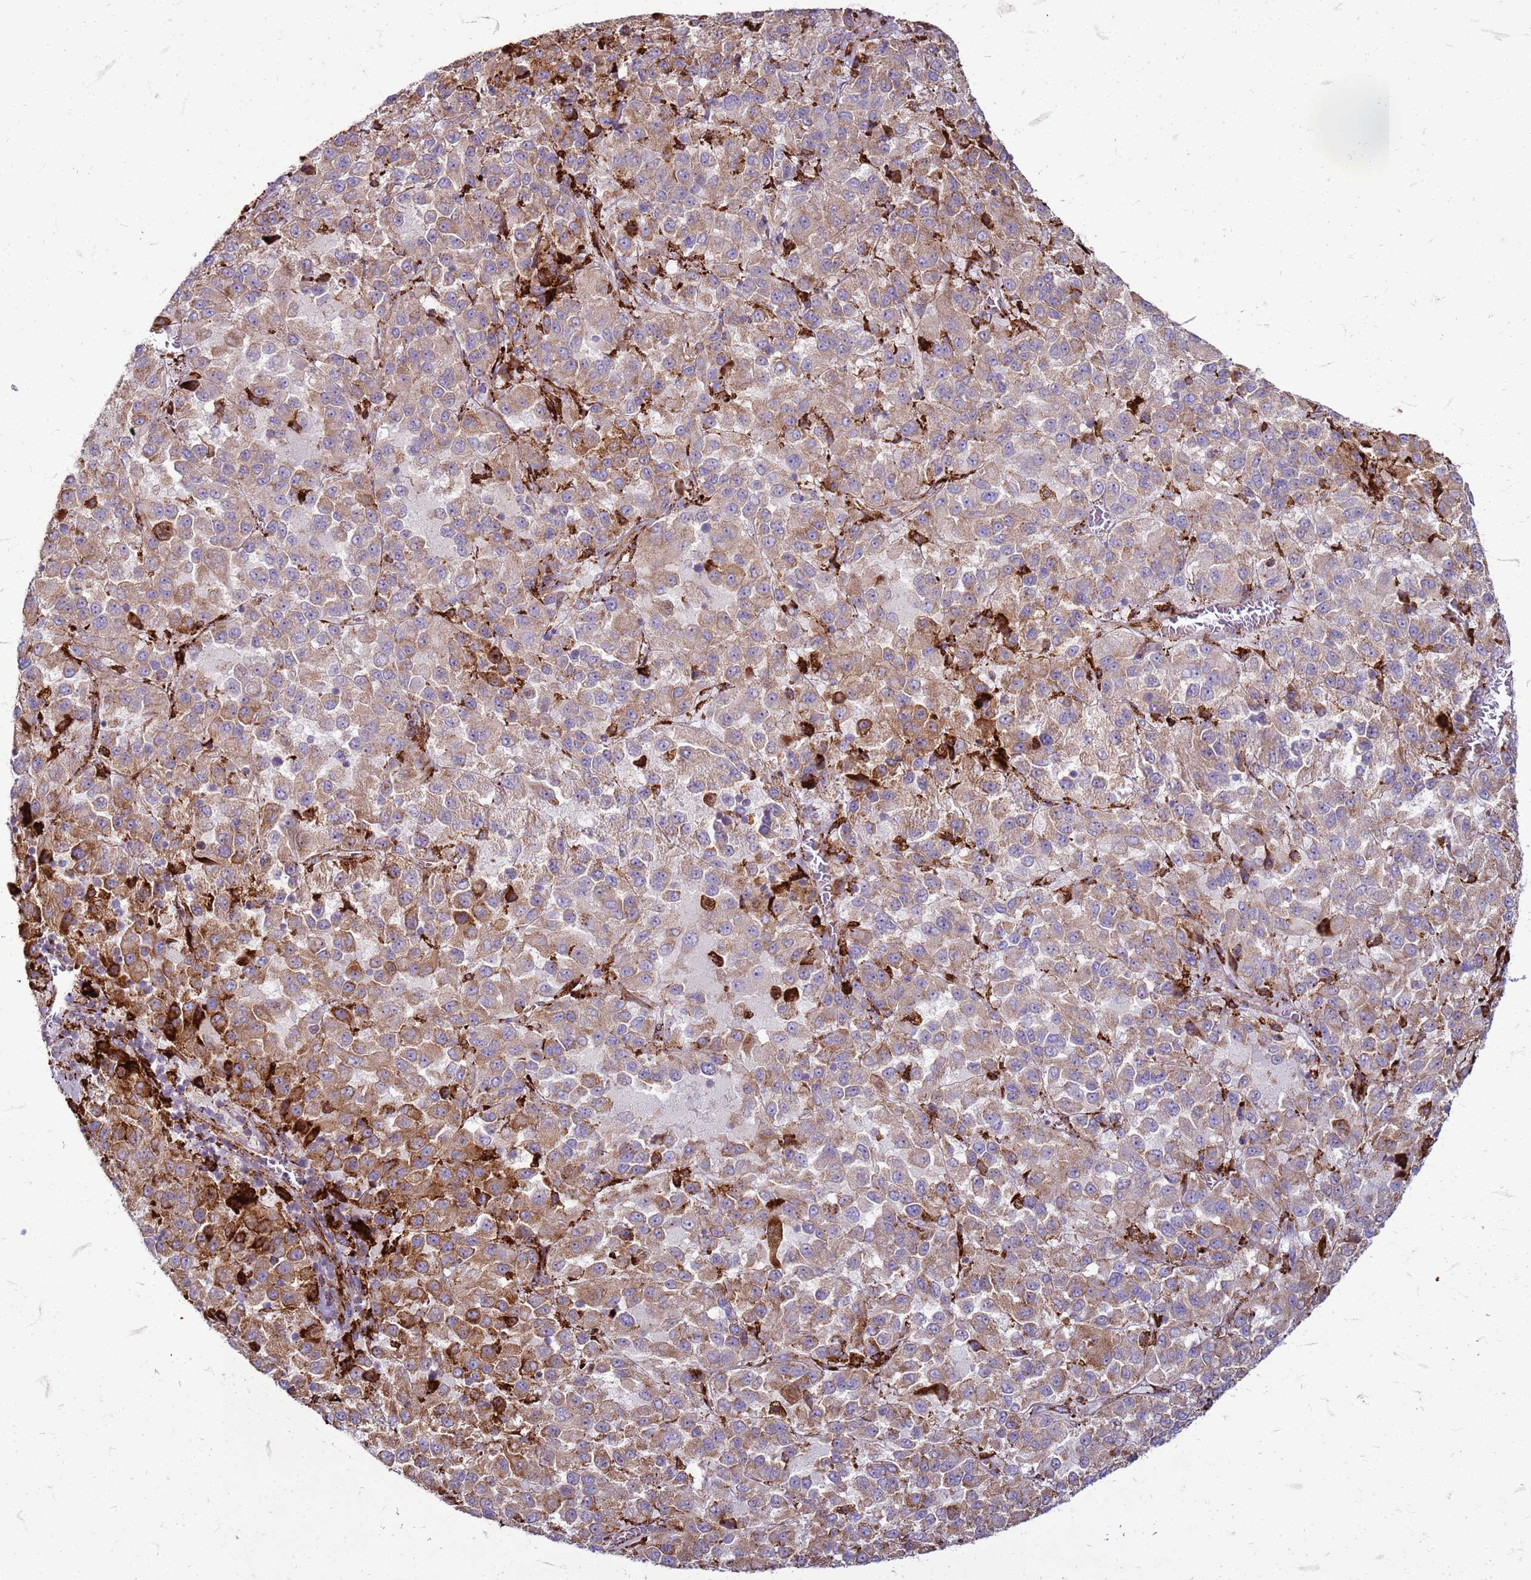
{"staining": {"intensity": "moderate", "quantity": ">75%", "location": "cytoplasmic/membranous"}, "tissue": "melanoma", "cell_type": "Tumor cells", "image_type": "cancer", "snomed": [{"axis": "morphology", "description": "Malignant melanoma, Metastatic site"}, {"axis": "topography", "description": "Lung"}], "caption": "Melanoma stained with a protein marker demonstrates moderate staining in tumor cells.", "gene": "PDK3", "patient": {"sex": "male", "age": 64}}